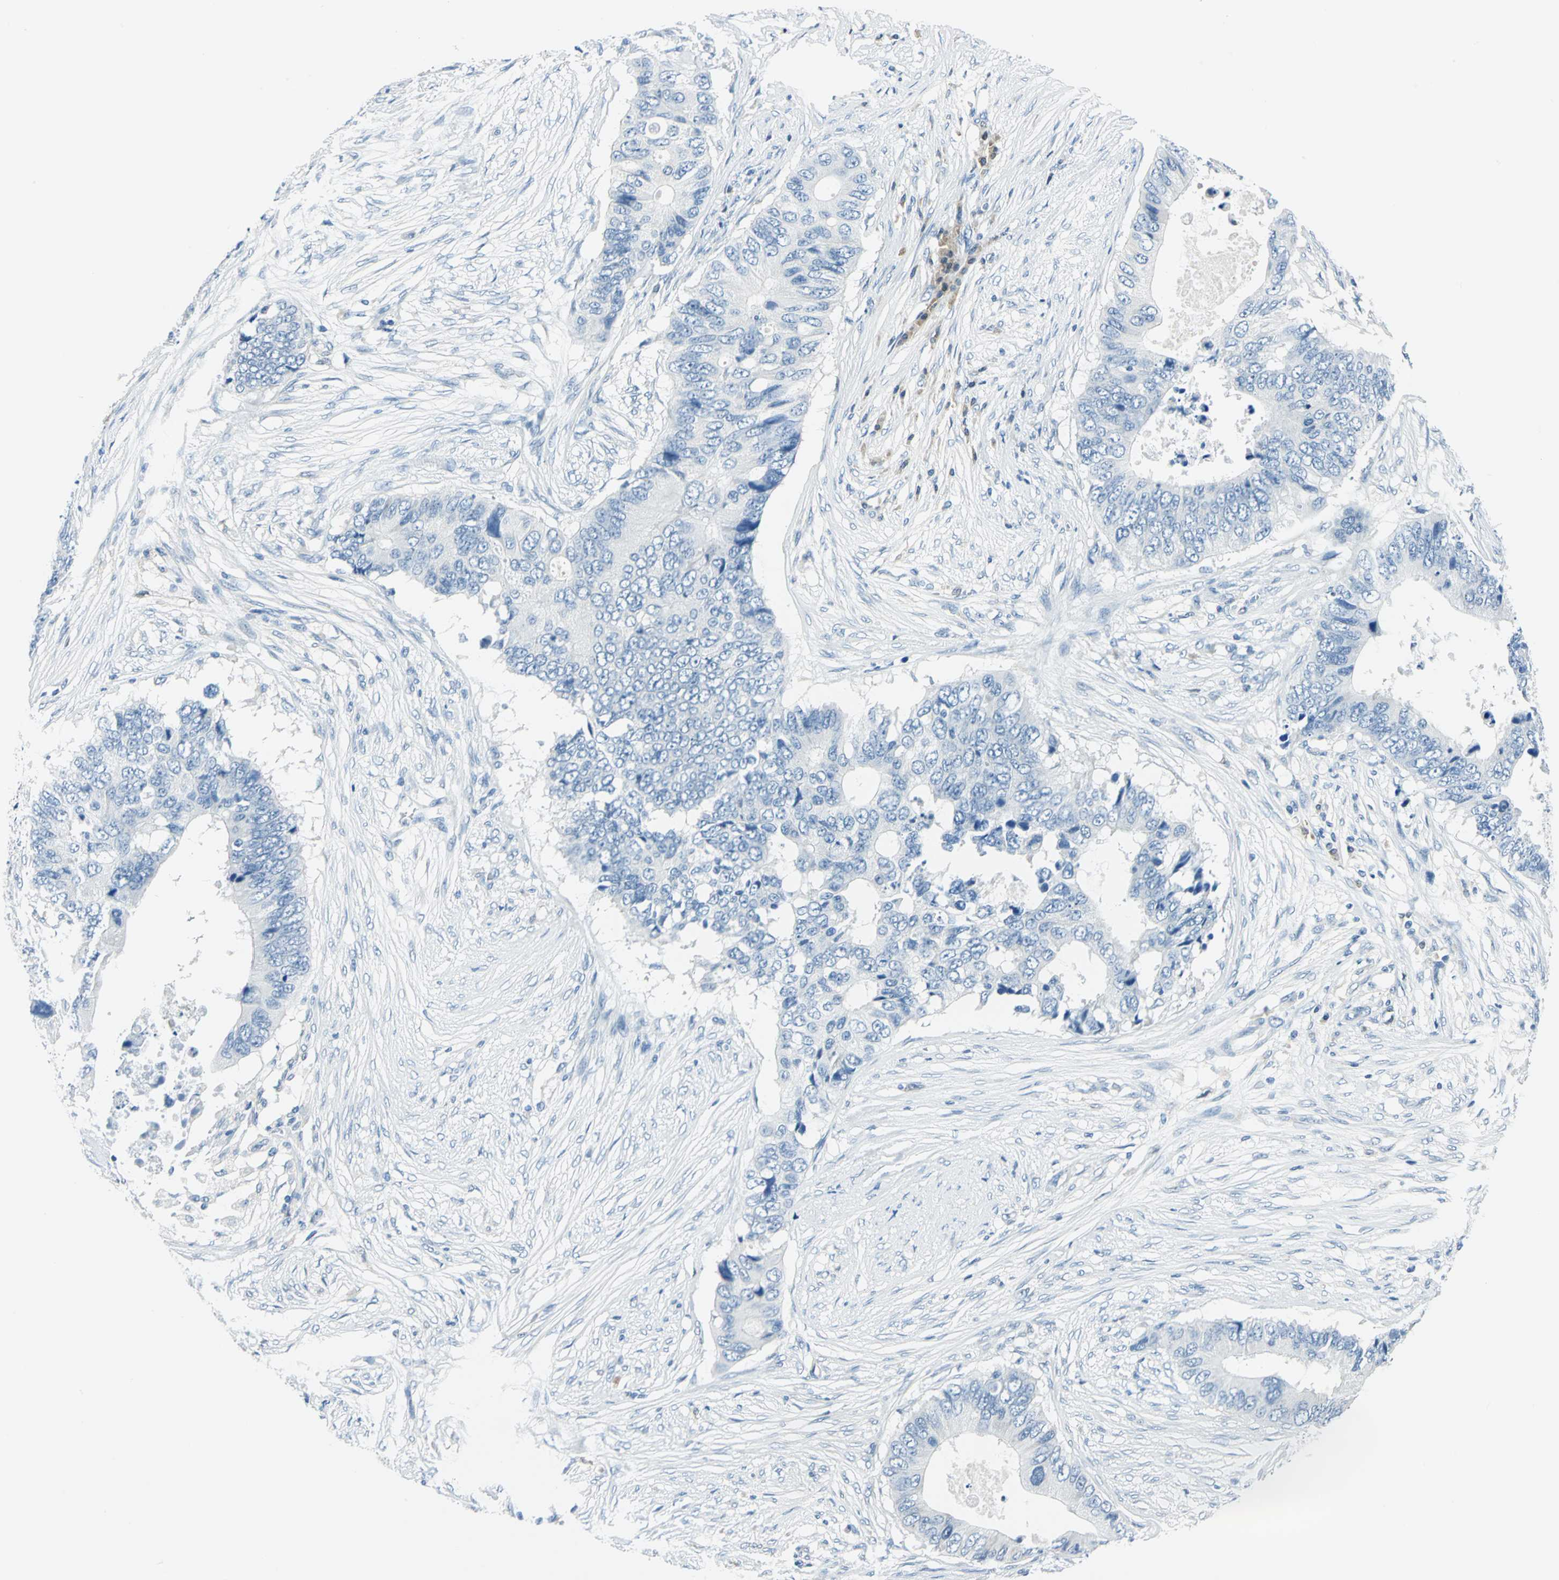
{"staining": {"intensity": "negative", "quantity": "none", "location": "none"}, "tissue": "colorectal cancer", "cell_type": "Tumor cells", "image_type": "cancer", "snomed": [{"axis": "morphology", "description": "Adenocarcinoma, NOS"}, {"axis": "topography", "description": "Colon"}], "caption": "Tumor cells show no significant protein expression in colorectal cancer (adenocarcinoma).", "gene": "AKR1A1", "patient": {"sex": "male", "age": 71}}